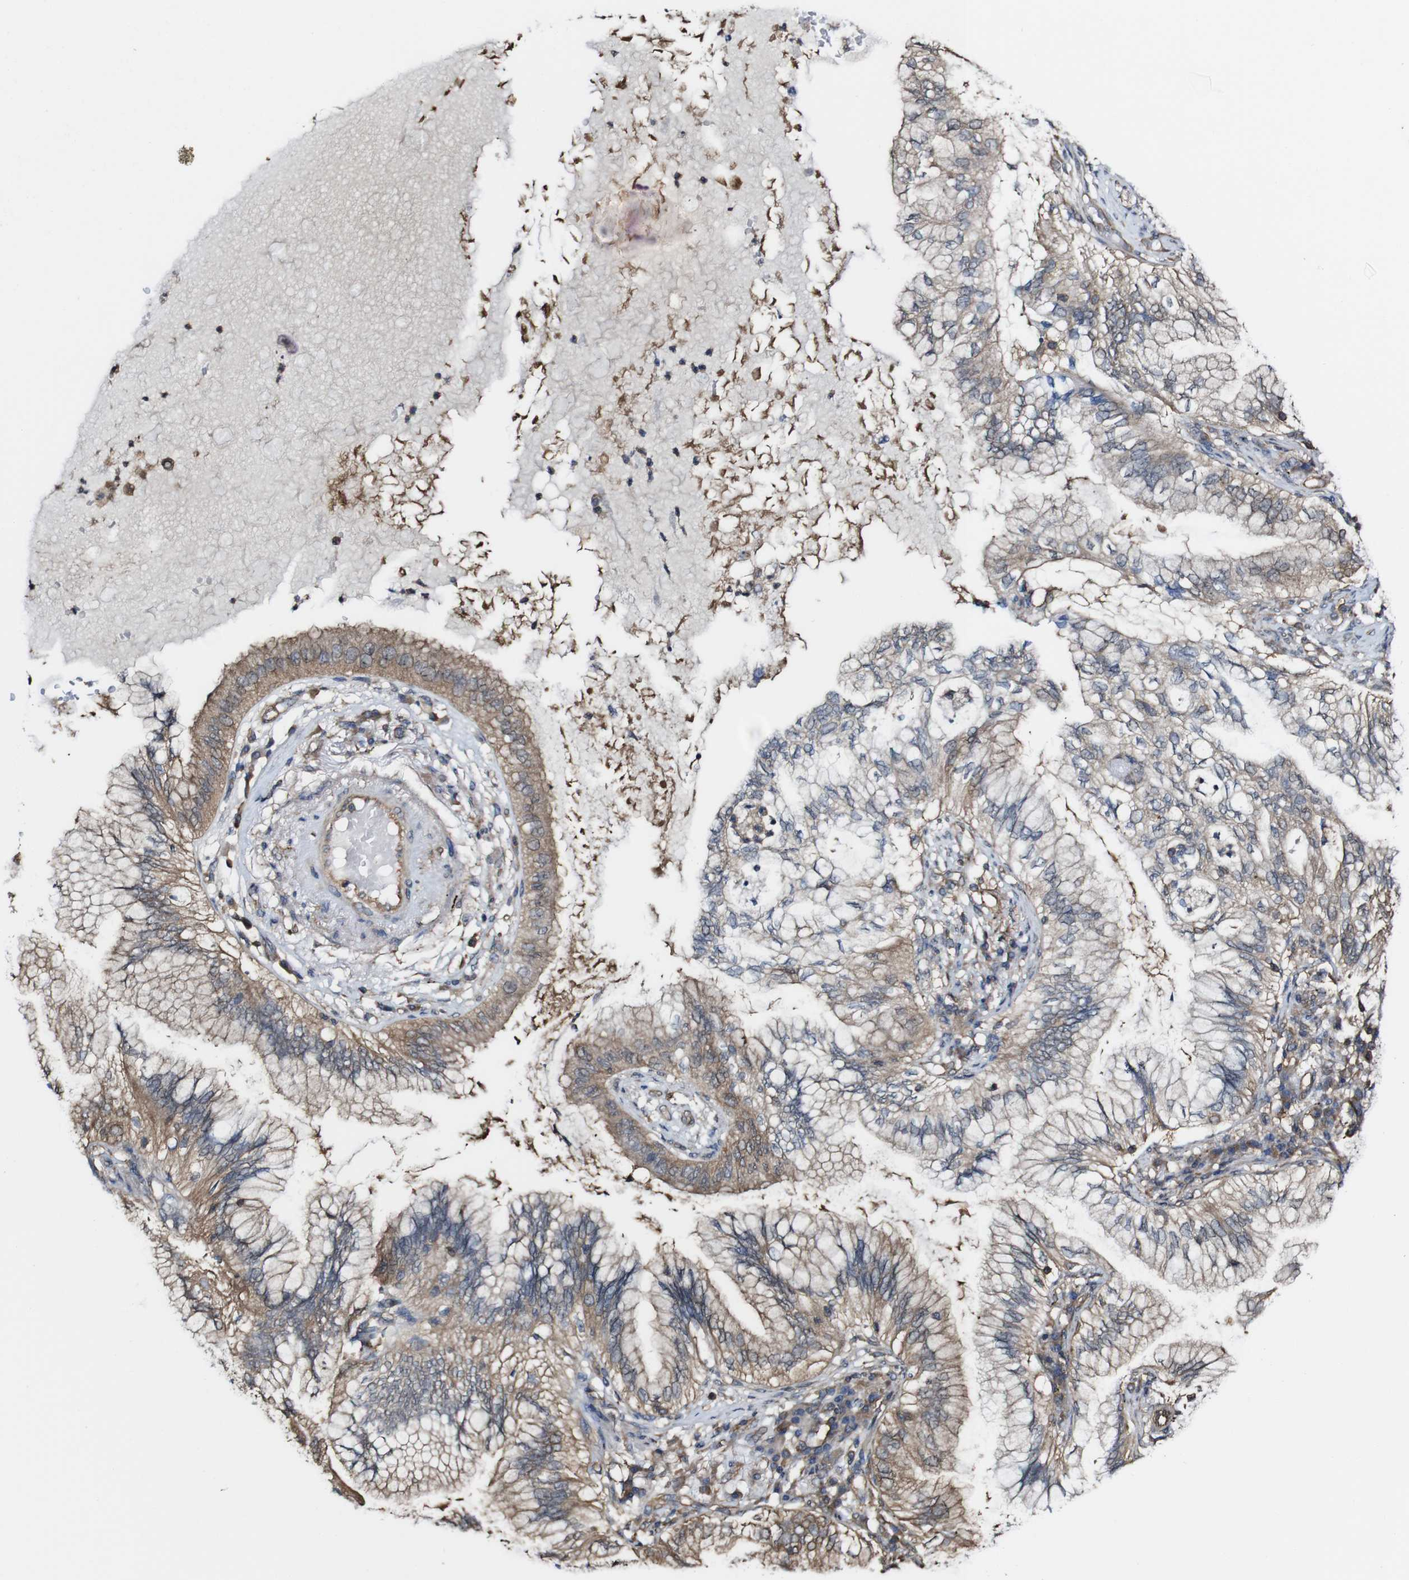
{"staining": {"intensity": "moderate", "quantity": "25%-75%", "location": "cytoplasmic/membranous"}, "tissue": "lung cancer", "cell_type": "Tumor cells", "image_type": "cancer", "snomed": [{"axis": "morphology", "description": "Normal tissue, NOS"}, {"axis": "morphology", "description": "Adenocarcinoma, NOS"}, {"axis": "topography", "description": "Bronchus"}, {"axis": "topography", "description": "Lung"}], "caption": "Immunohistochemical staining of human lung cancer displays medium levels of moderate cytoplasmic/membranous protein staining in approximately 25%-75% of tumor cells.", "gene": "PTPRR", "patient": {"sex": "female", "age": 70}}